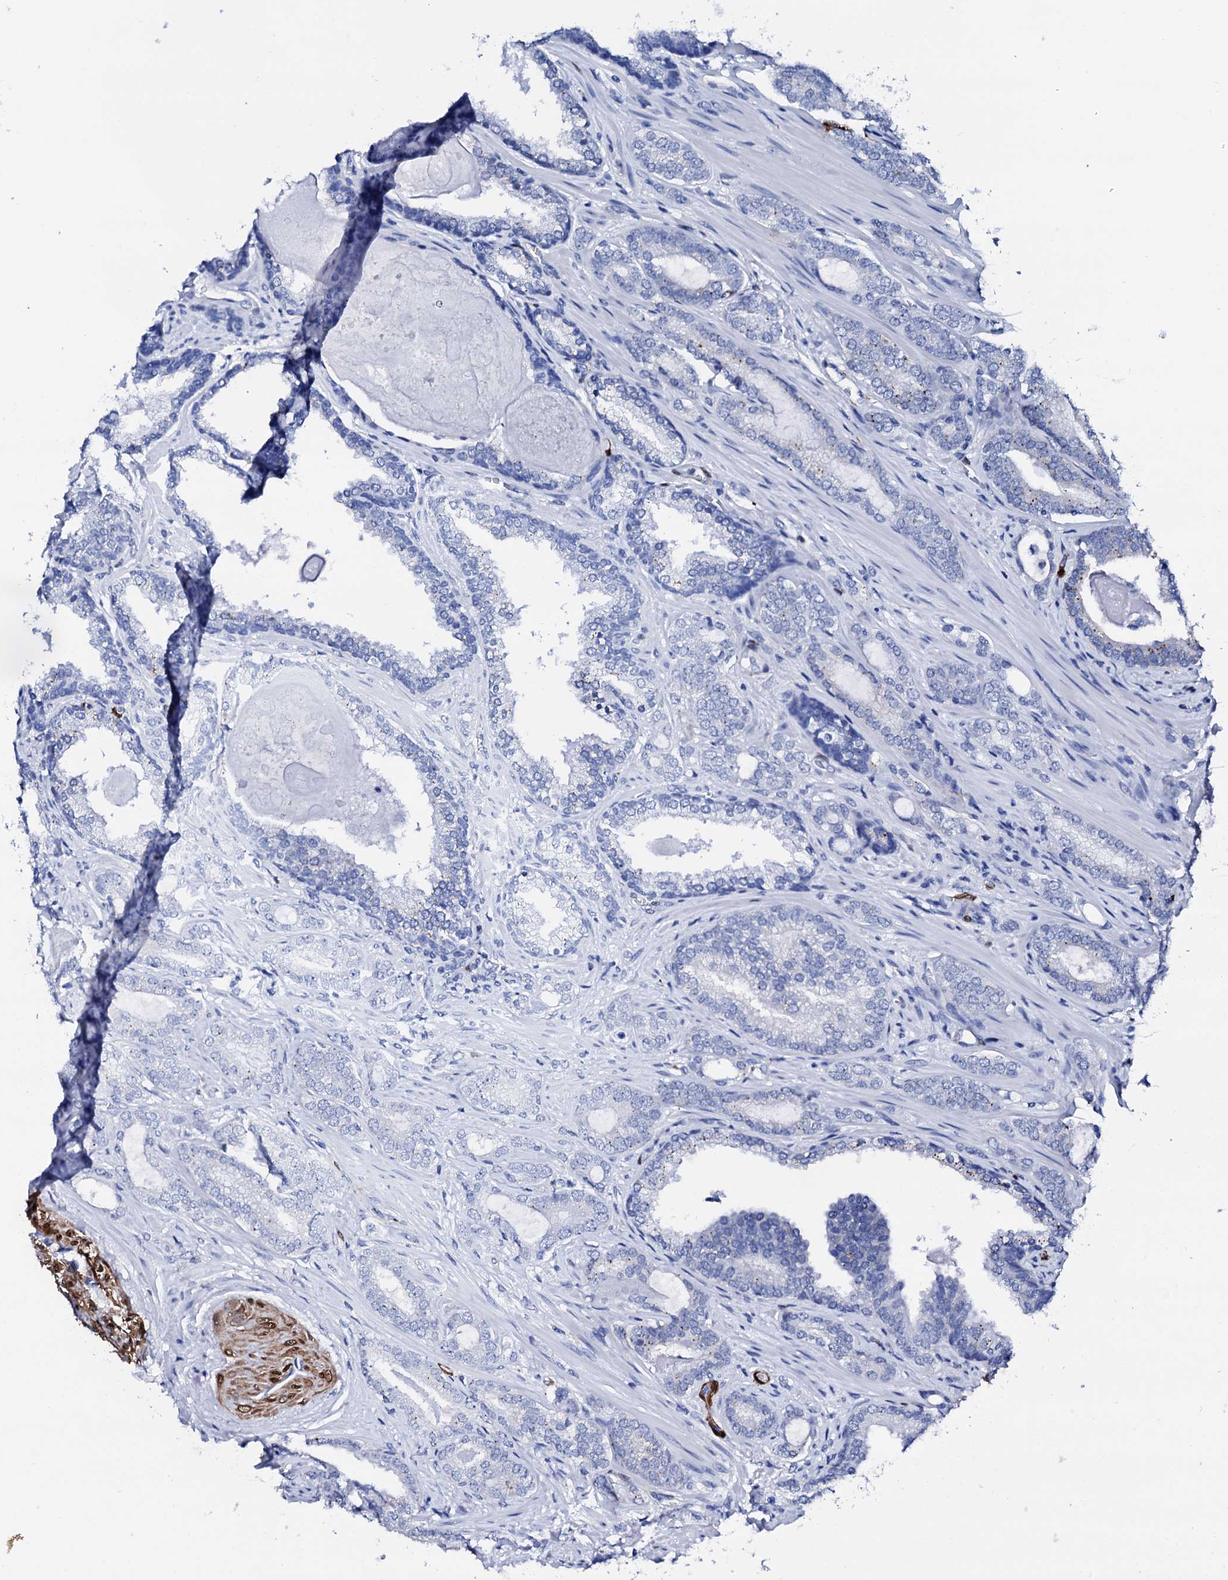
{"staining": {"intensity": "negative", "quantity": "none", "location": "none"}, "tissue": "prostate cancer", "cell_type": "Tumor cells", "image_type": "cancer", "snomed": [{"axis": "morphology", "description": "Adenocarcinoma, High grade"}, {"axis": "topography", "description": "Prostate"}], "caption": "Immunohistochemical staining of human prostate cancer displays no significant staining in tumor cells. (Brightfield microscopy of DAB immunohistochemistry at high magnification).", "gene": "NRIP2", "patient": {"sex": "male", "age": 63}}